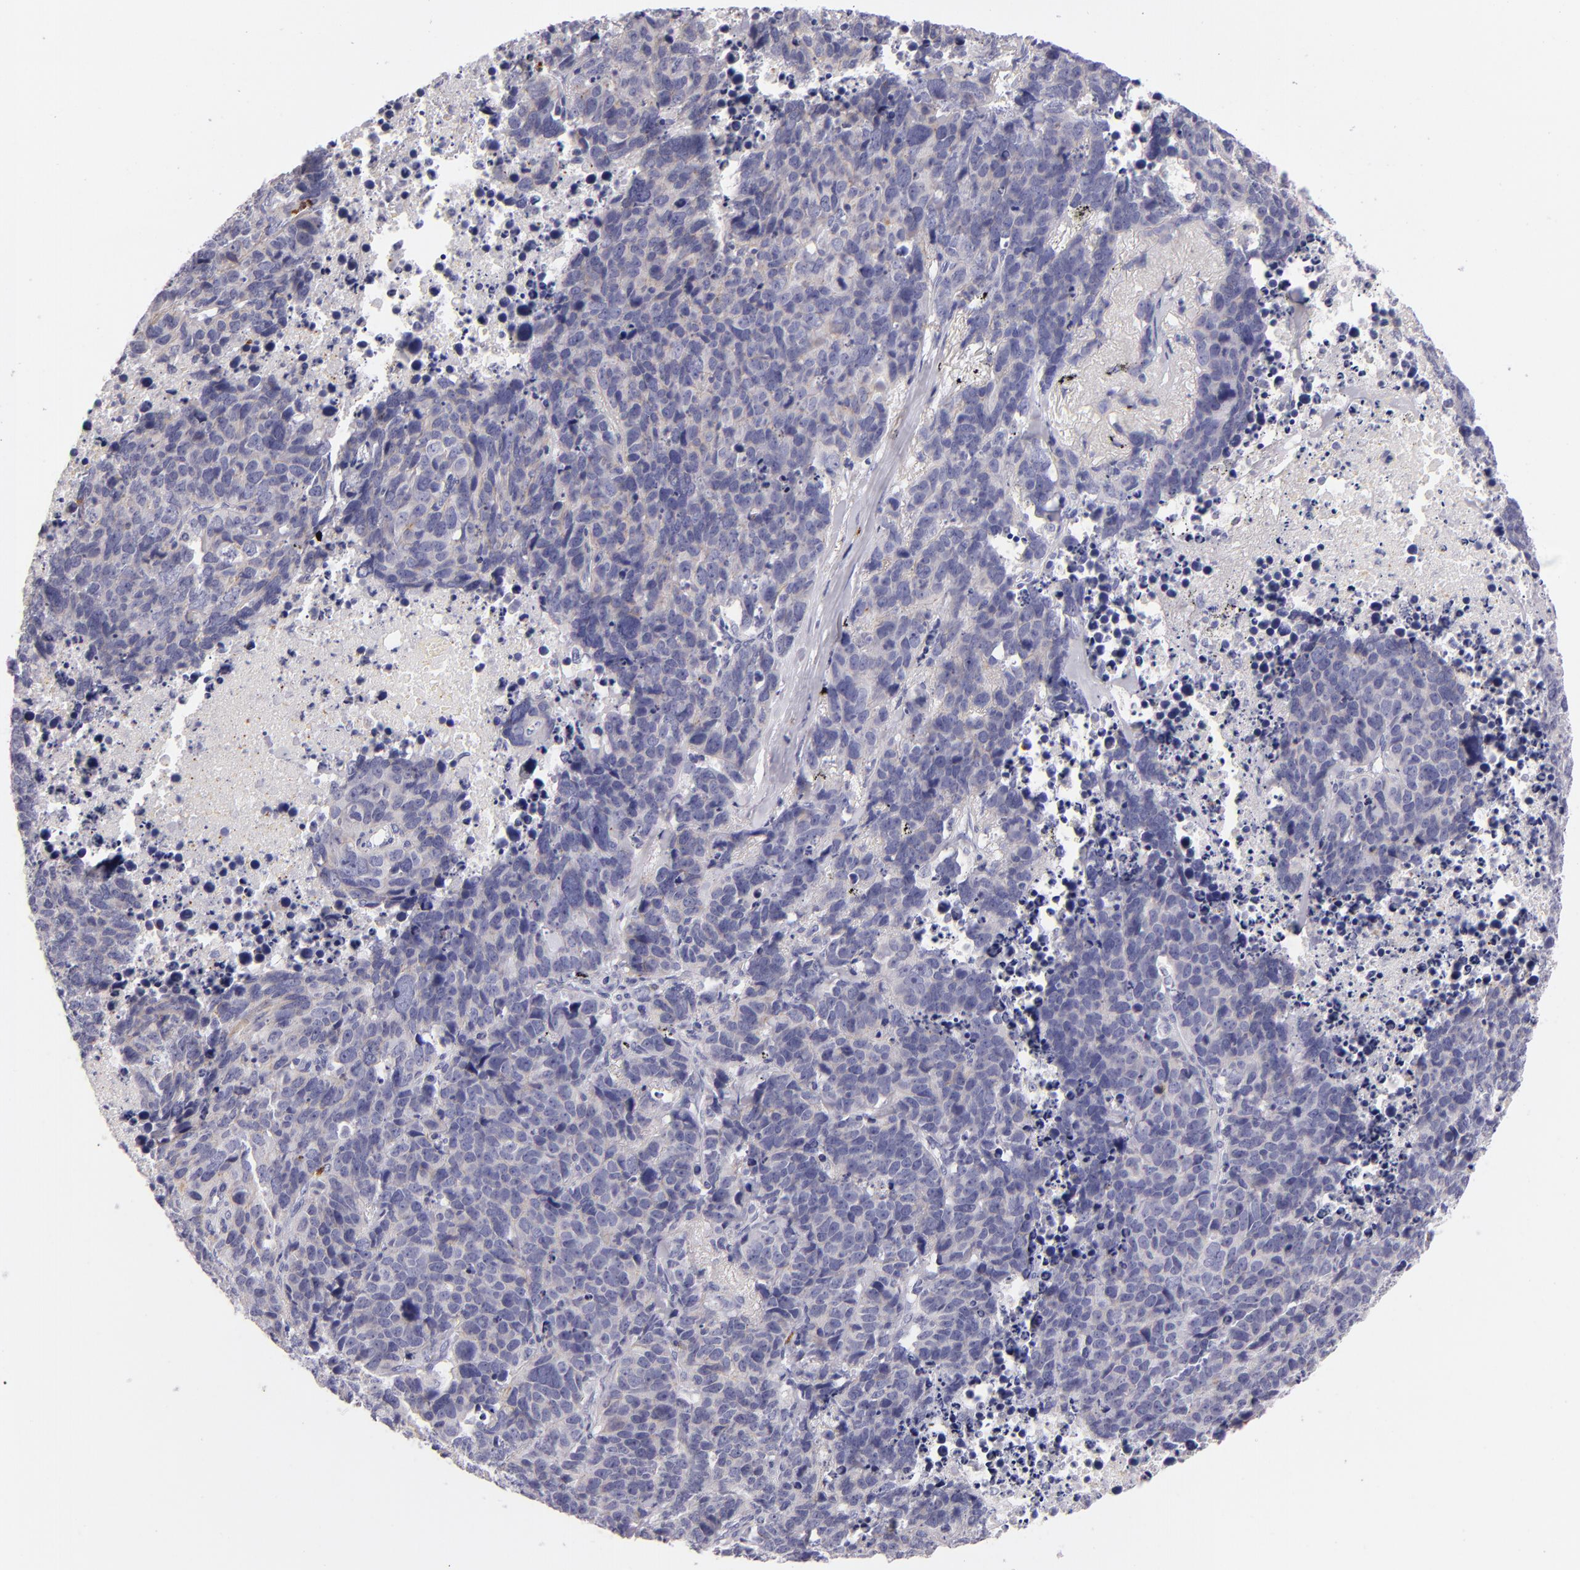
{"staining": {"intensity": "weak", "quantity": "<25%", "location": "cytoplasmic/membranous"}, "tissue": "lung cancer", "cell_type": "Tumor cells", "image_type": "cancer", "snomed": [{"axis": "morphology", "description": "Carcinoid, malignant, NOS"}, {"axis": "topography", "description": "Lung"}], "caption": "Micrograph shows no significant protein expression in tumor cells of malignant carcinoid (lung). (Brightfield microscopy of DAB (3,3'-diaminobenzidine) immunohistochemistry at high magnification).", "gene": "CDH3", "patient": {"sex": "male", "age": 60}}